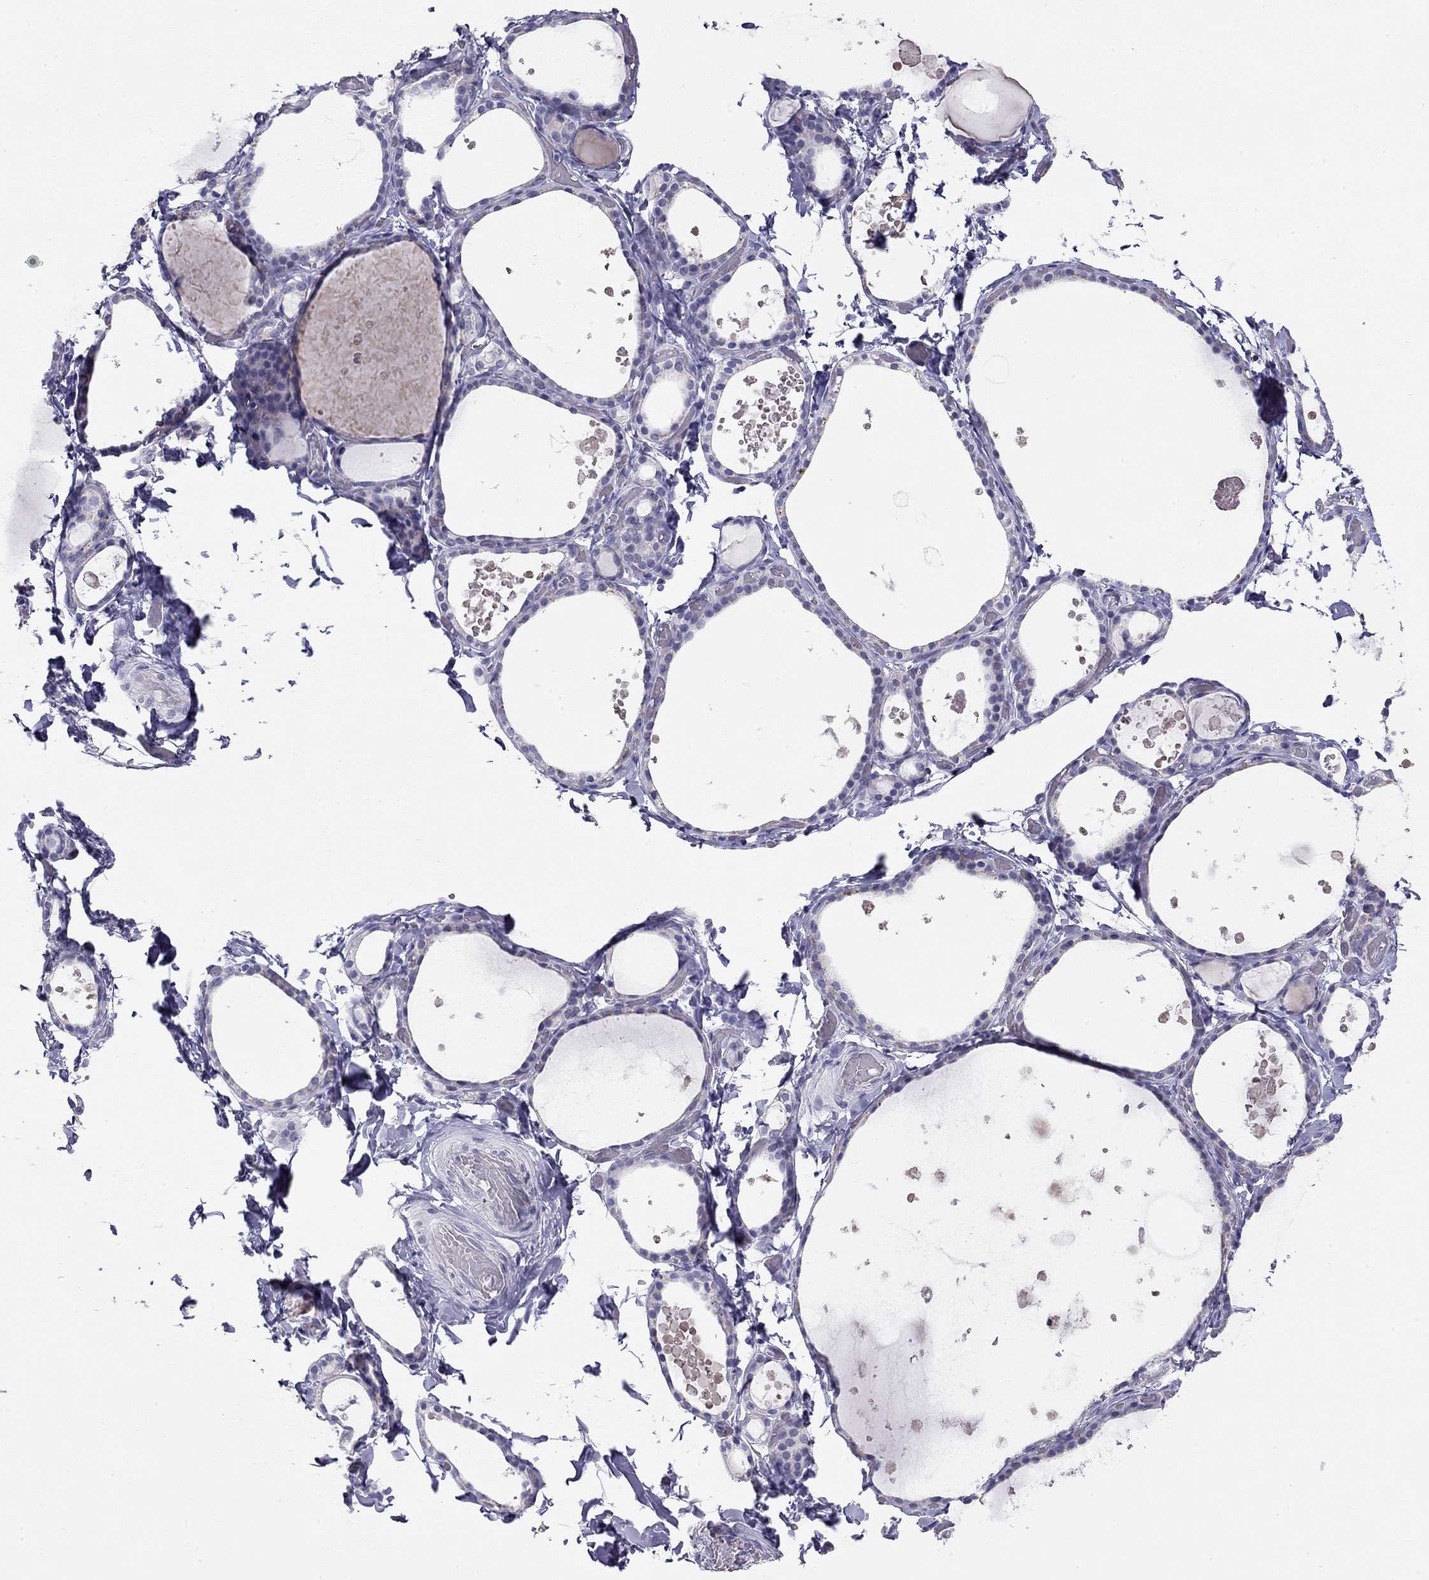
{"staining": {"intensity": "negative", "quantity": "none", "location": "none"}, "tissue": "thyroid gland", "cell_type": "Glandular cells", "image_type": "normal", "snomed": [{"axis": "morphology", "description": "Normal tissue, NOS"}, {"axis": "topography", "description": "Thyroid gland"}], "caption": "IHC micrograph of benign thyroid gland: human thyroid gland stained with DAB (3,3'-diaminobenzidine) exhibits no significant protein expression in glandular cells.", "gene": "KCNV2", "patient": {"sex": "female", "age": 56}}